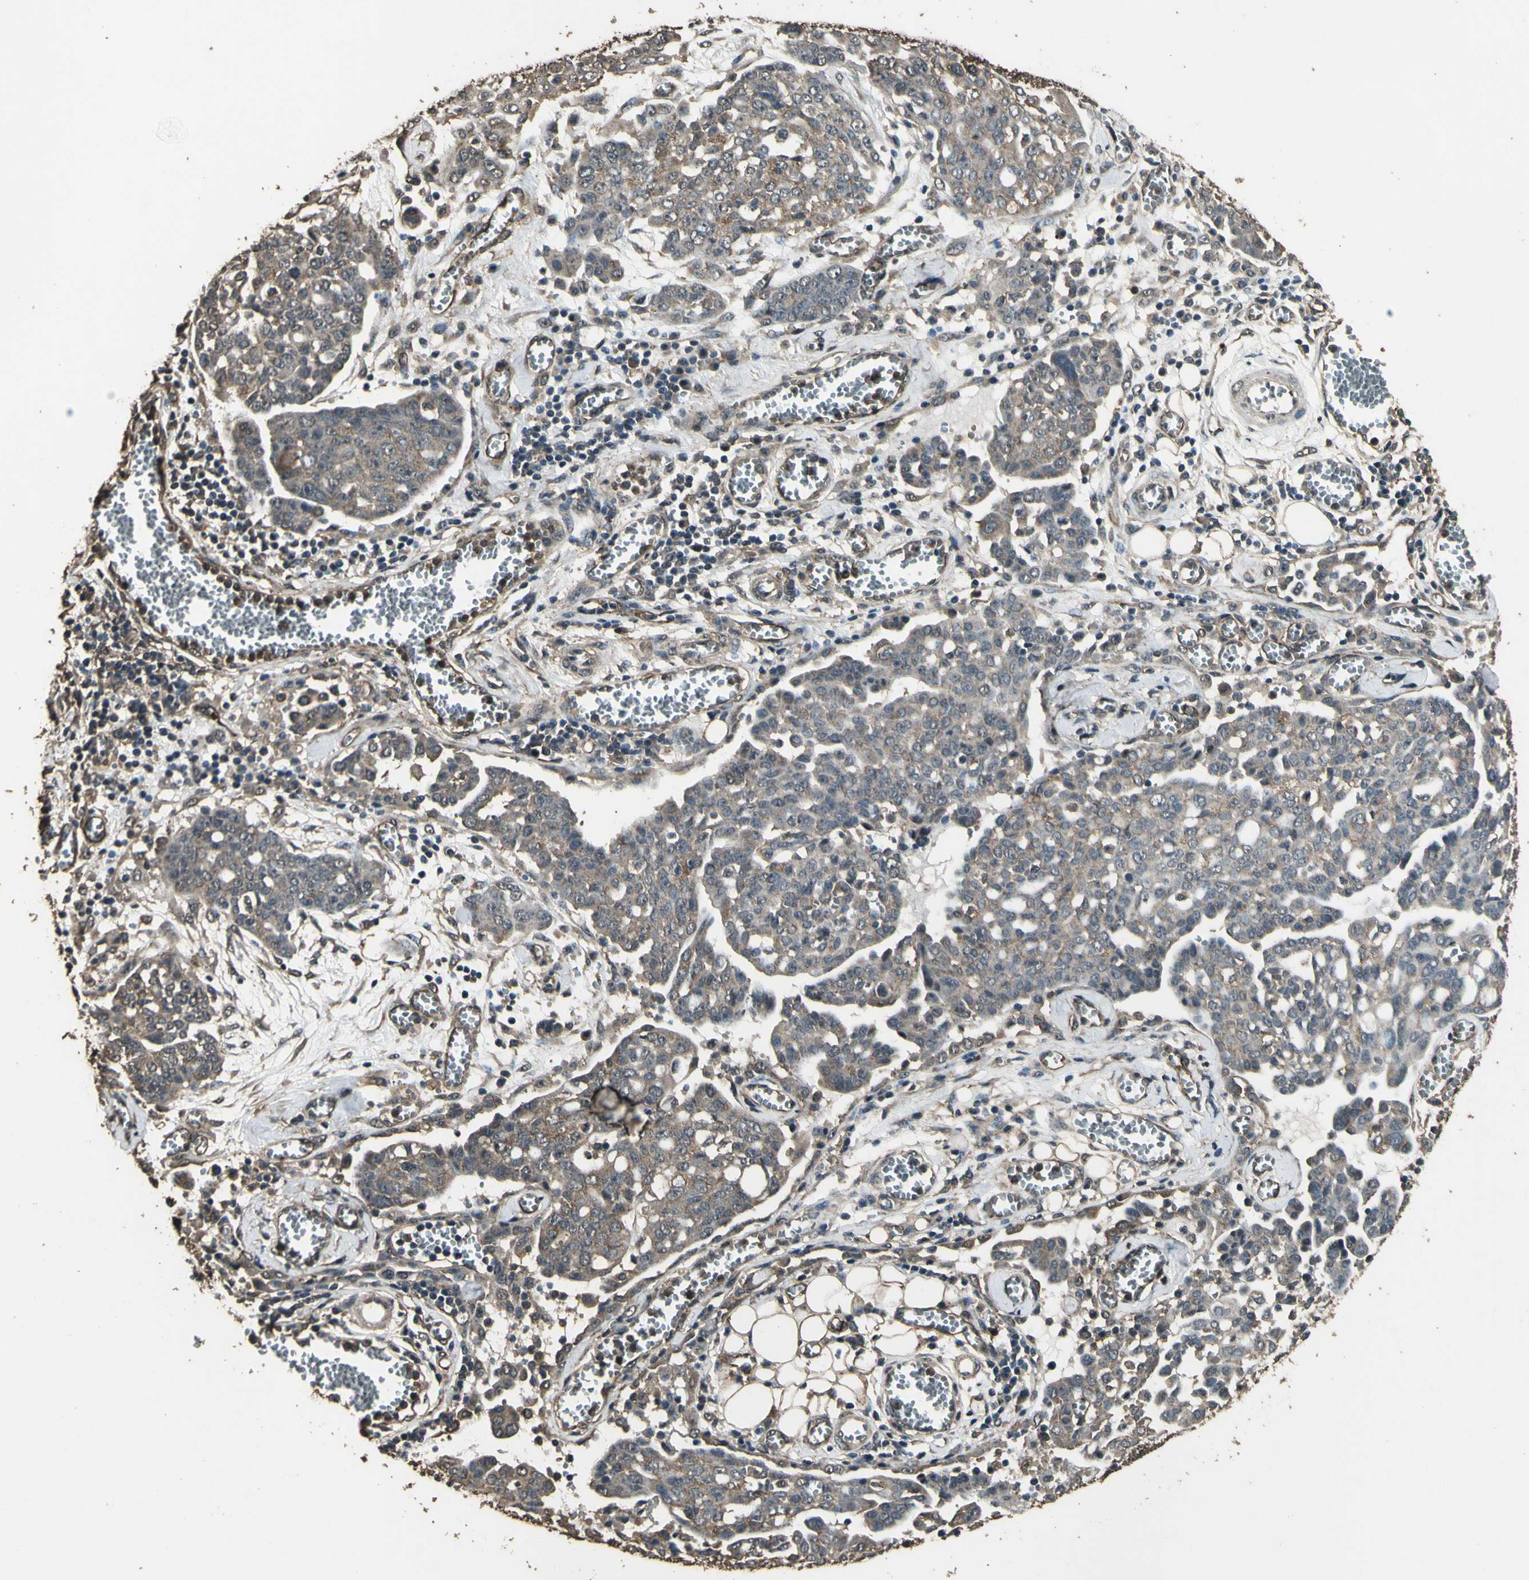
{"staining": {"intensity": "weak", "quantity": ">75%", "location": "cytoplasmic/membranous"}, "tissue": "ovarian cancer", "cell_type": "Tumor cells", "image_type": "cancer", "snomed": [{"axis": "morphology", "description": "Cystadenocarcinoma, serous, NOS"}, {"axis": "topography", "description": "Soft tissue"}, {"axis": "topography", "description": "Ovary"}], "caption": "Protein analysis of serous cystadenocarcinoma (ovarian) tissue shows weak cytoplasmic/membranous positivity in about >75% of tumor cells.", "gene": "TSPO", "patient": {"sex": "female", "age": 57}}